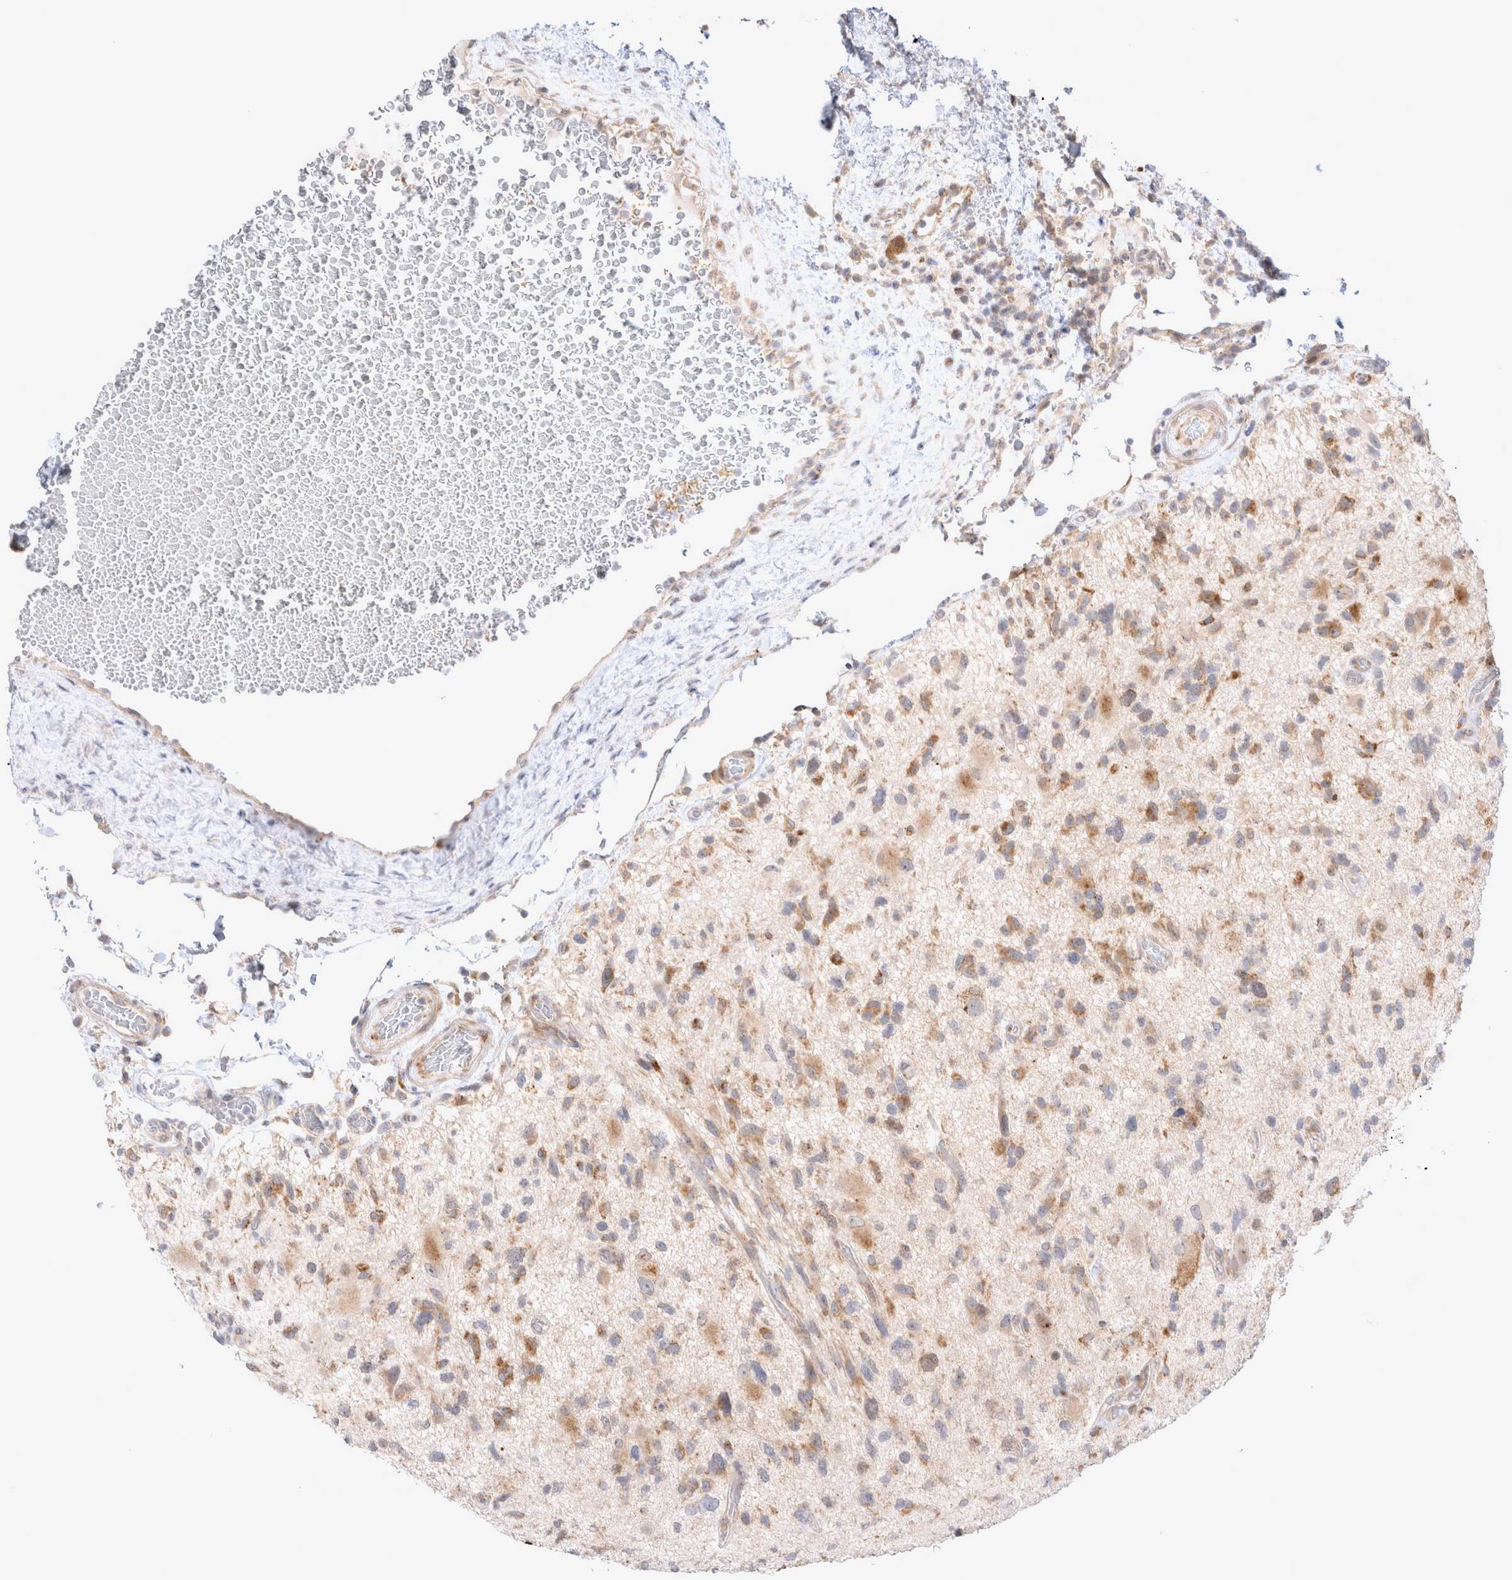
{"staining": {"intensity": "moderate", "quantity": "25%-75%", "location": "cytoplasmic/membranous"}, "tissue": "glioma", "cell_type": "Tumor cells", "image_type": "cancer", "snomed": [{"axis": "morphology", "description": "Glioma, malignant, High grade"}, {"axis": "topography", "description": "Brain"}], "caption": "A histopathology image of human glioma stained for a protein reveals moderate cytoplasmic/membranous brown staining in tumor cells.", "gene": "NPC1", "patient": {"sex": "male", "age": 33}}